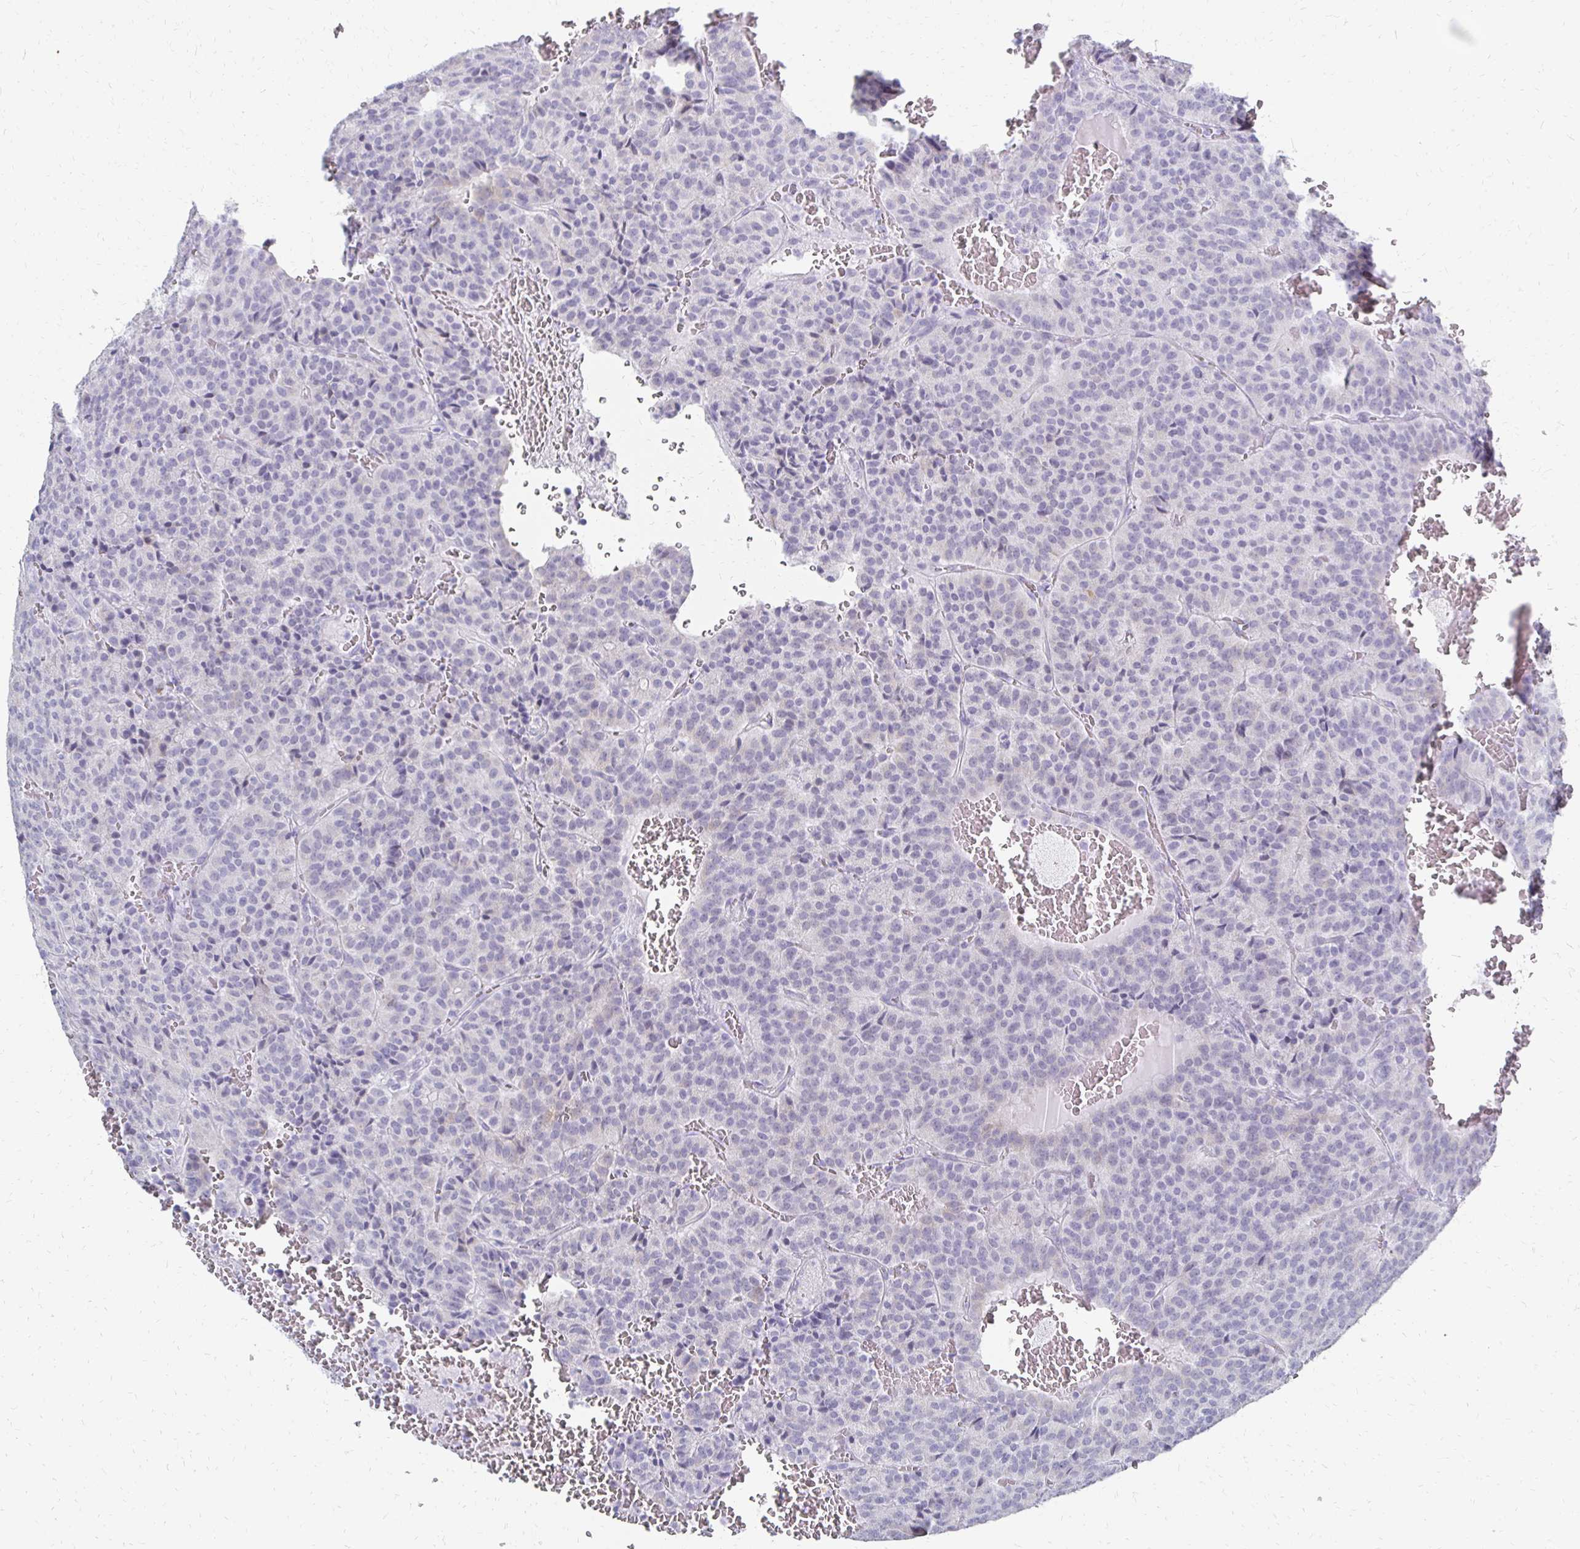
{"staining": {"intensity": "negative", "quantity": "none", "location": "none"}, "tissue": "carcinoid", "cell_type": "Tumor cells", "image_type": "cancer", "snomed": [{"axis": "morphology", "description": "Carcinoid, malignant, NOS"}, {"axis": "topography", "description": "Lung"}], "caption": "Tumor cells are negative for protein expression in human carcinoid. Nuclei are stained in blue.", "gene": "SYCP3", "patient": {"sex": "male", "age": 70}}